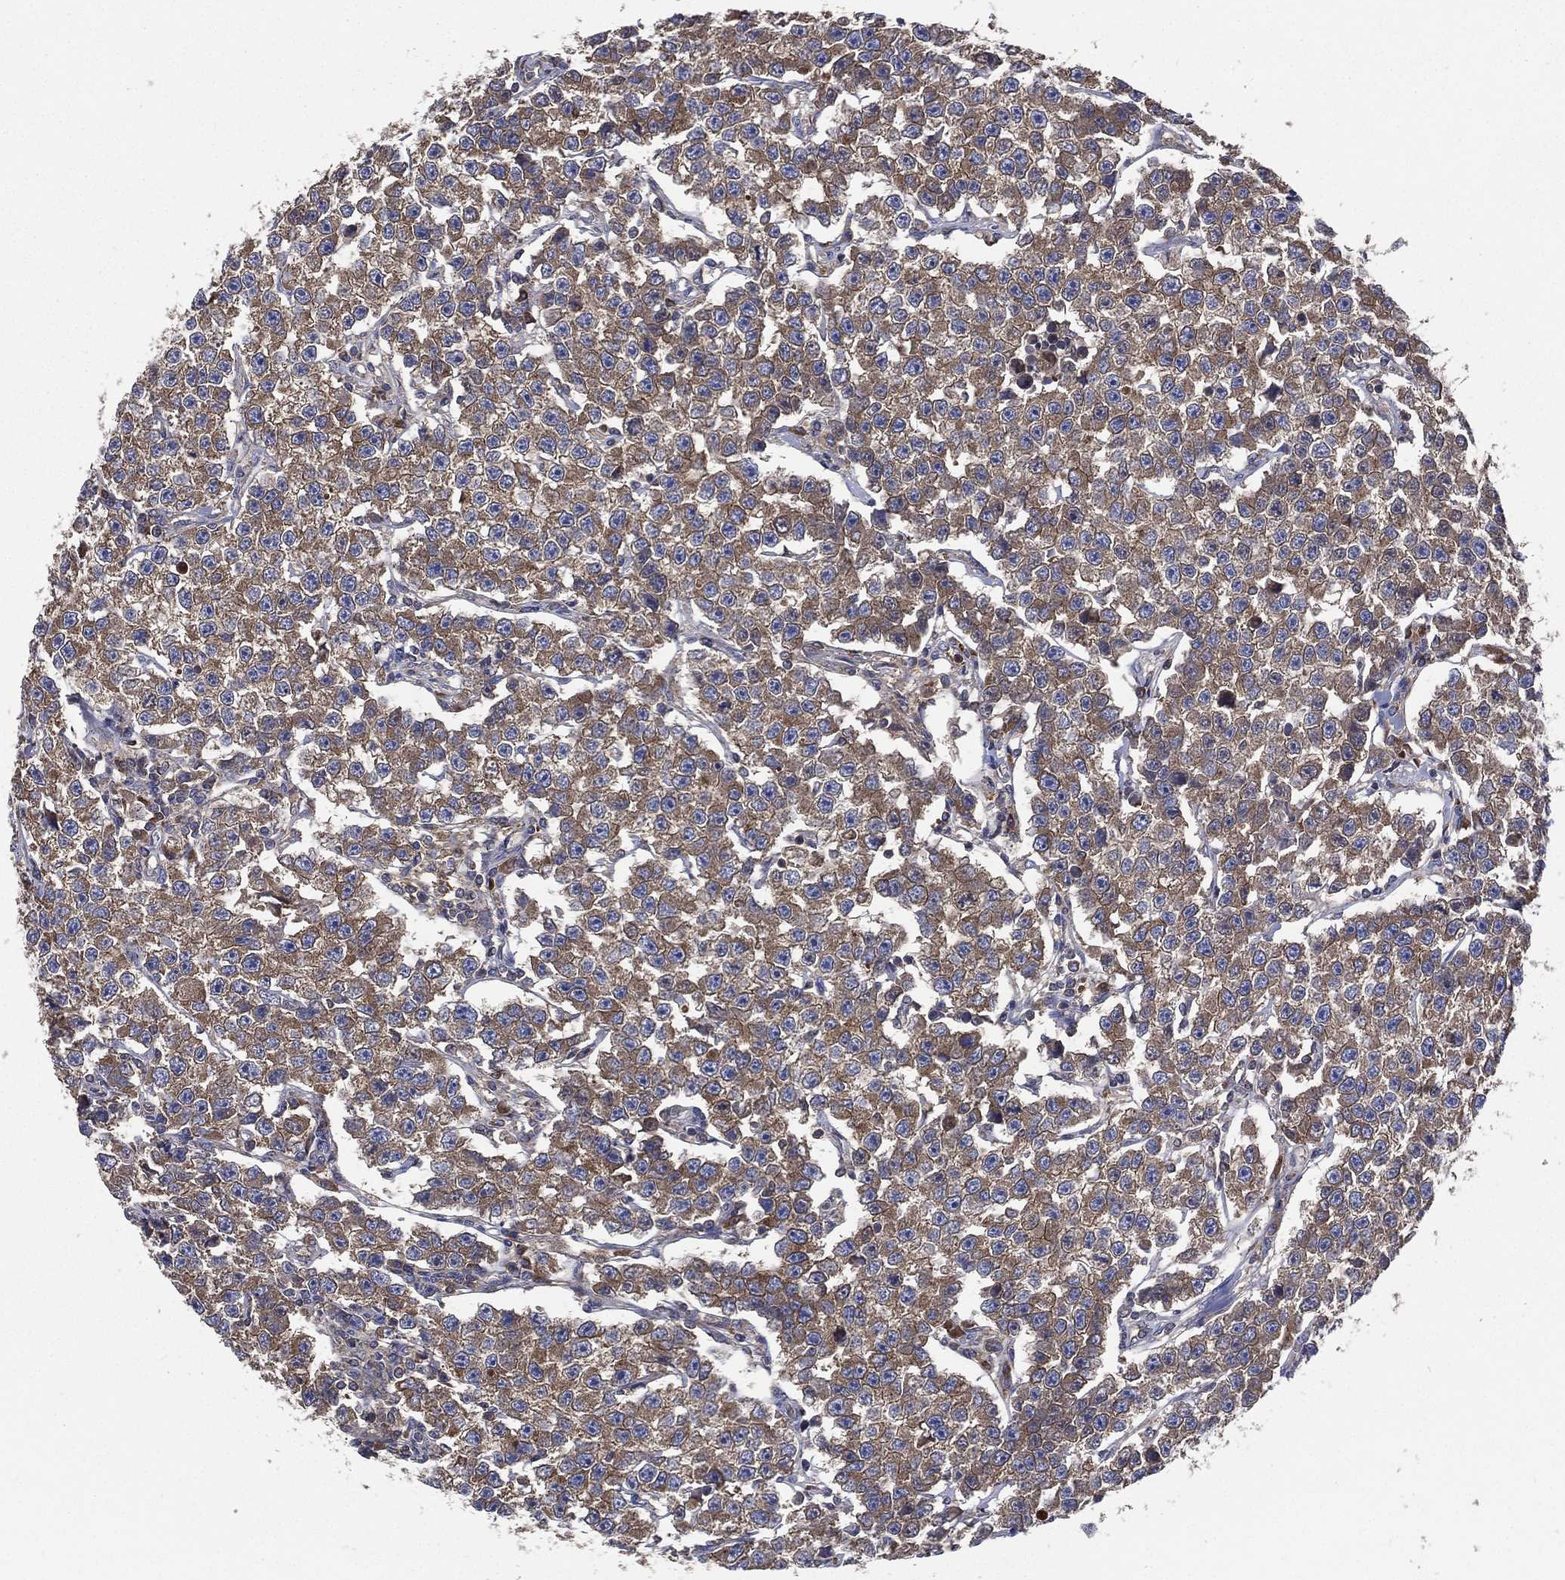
{"staining": {"intensity": "moderate", "quantity": "25%-75%", "location": "cytoplasmic/membranous"}, "tissue": "testis cancer", "cell_type": "Tumor cells", "image_type": "cancer", "snomed": [{"axis": "morphology", "description": "Seminoma, NOS"}, {"axis": "topography", "description": "Testis"}], "caption": "Testis cancer tissue displays moderate cytoplasmic/membranous staining in approximately 25%-75% of tumor cells", "gene": "SMPD3", "patient": {"sex": "male", "age": 59}}